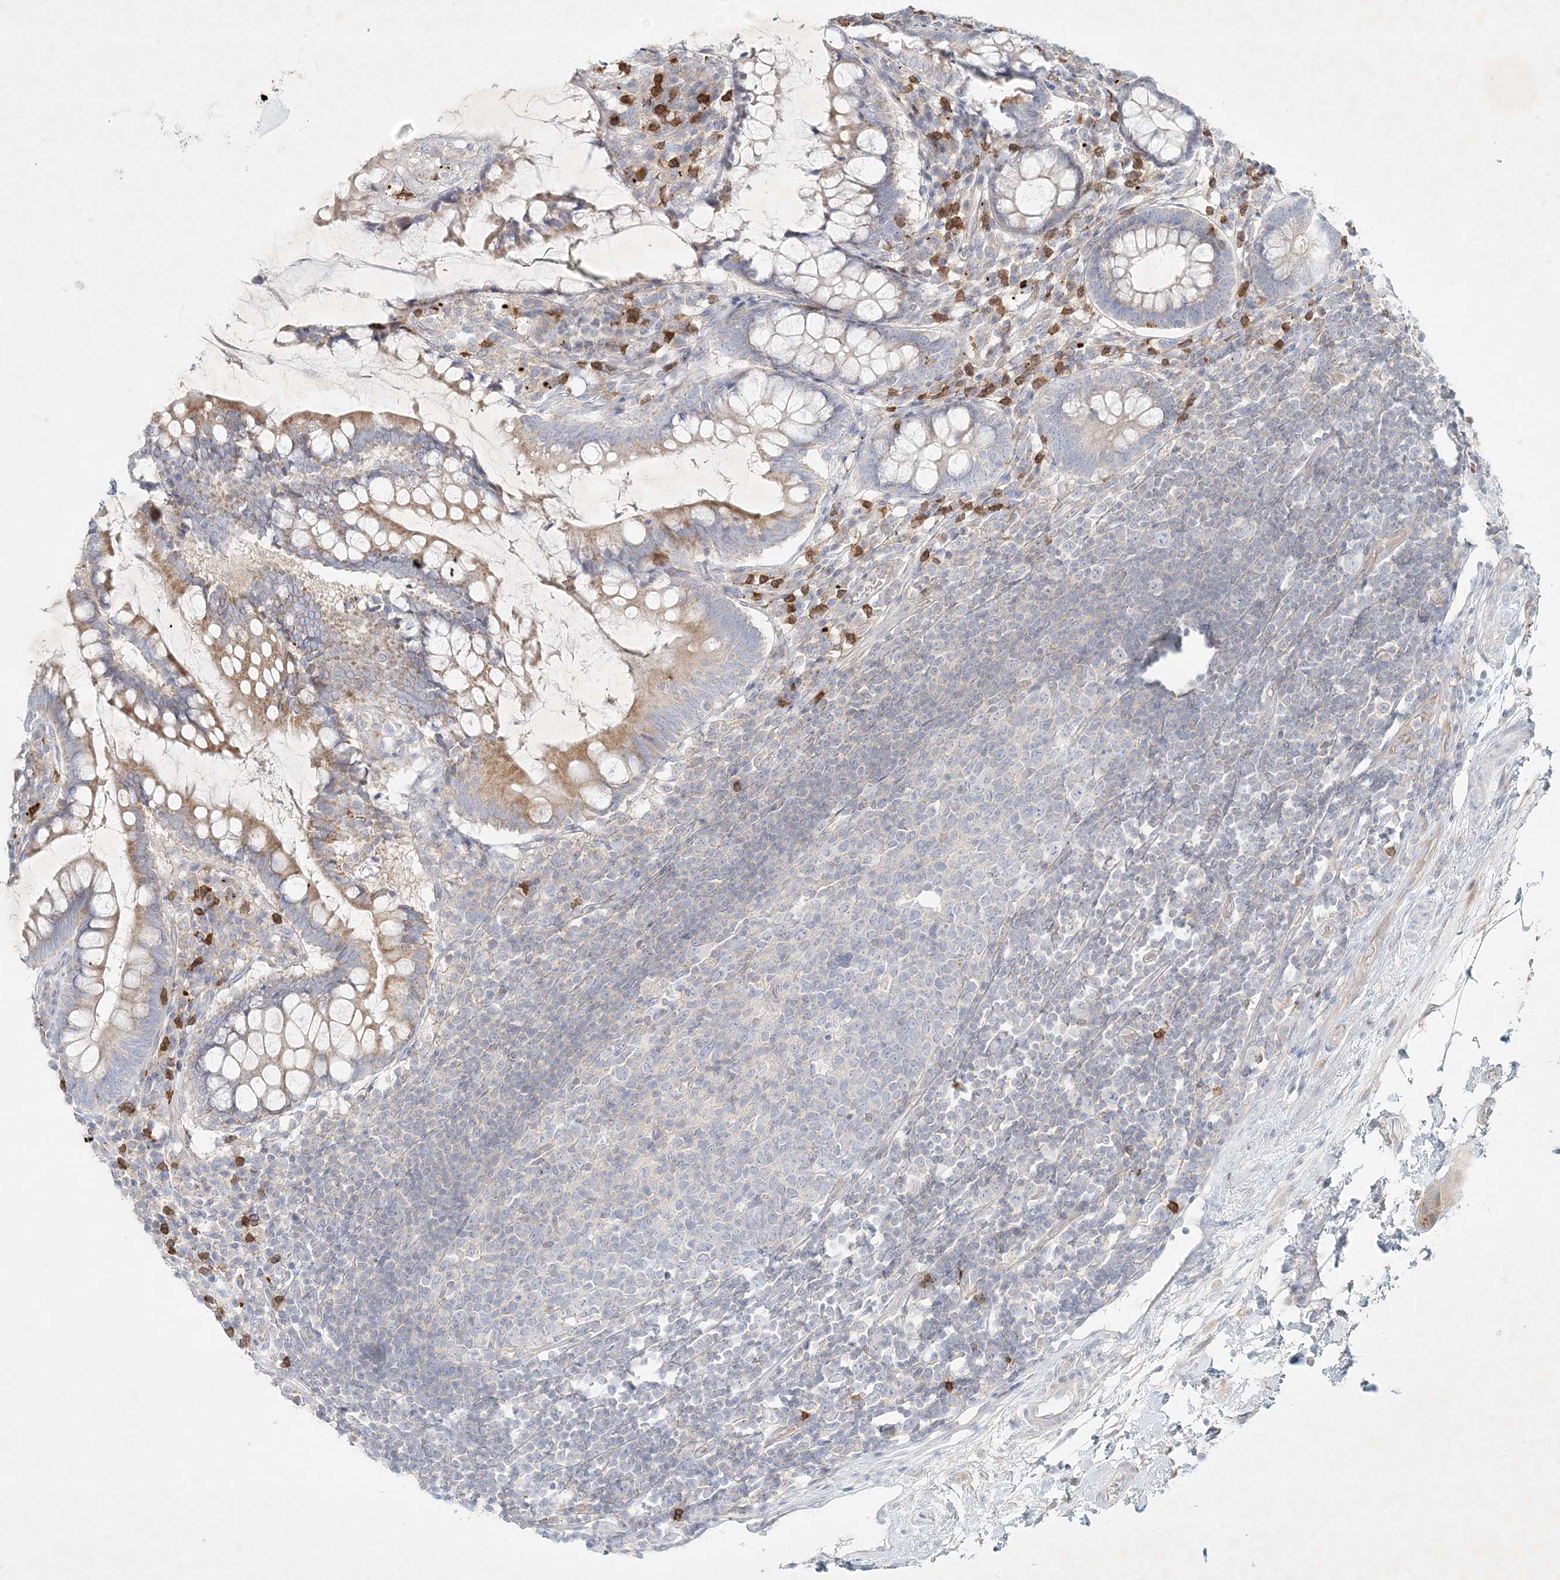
{"staining": {"intensity": "negative", "quantity": "none", "location": "none"}, "tissue": "colon", "cell_type": "Endothelial cells", "image_type": "normal", "snomed": [{"axis": "morphology", "description": "Normal tissue, NOS"}, {"axis": "topography", "description": "Colon"}], "caption": "DAB immunohistochemical staining of benign colon demonstrates no significant expression in endothelial cells. (DAB immunohistochemistry, high magnification).", "gene": "STK11IP", "patient": {"sex": "female", "age": 79}}